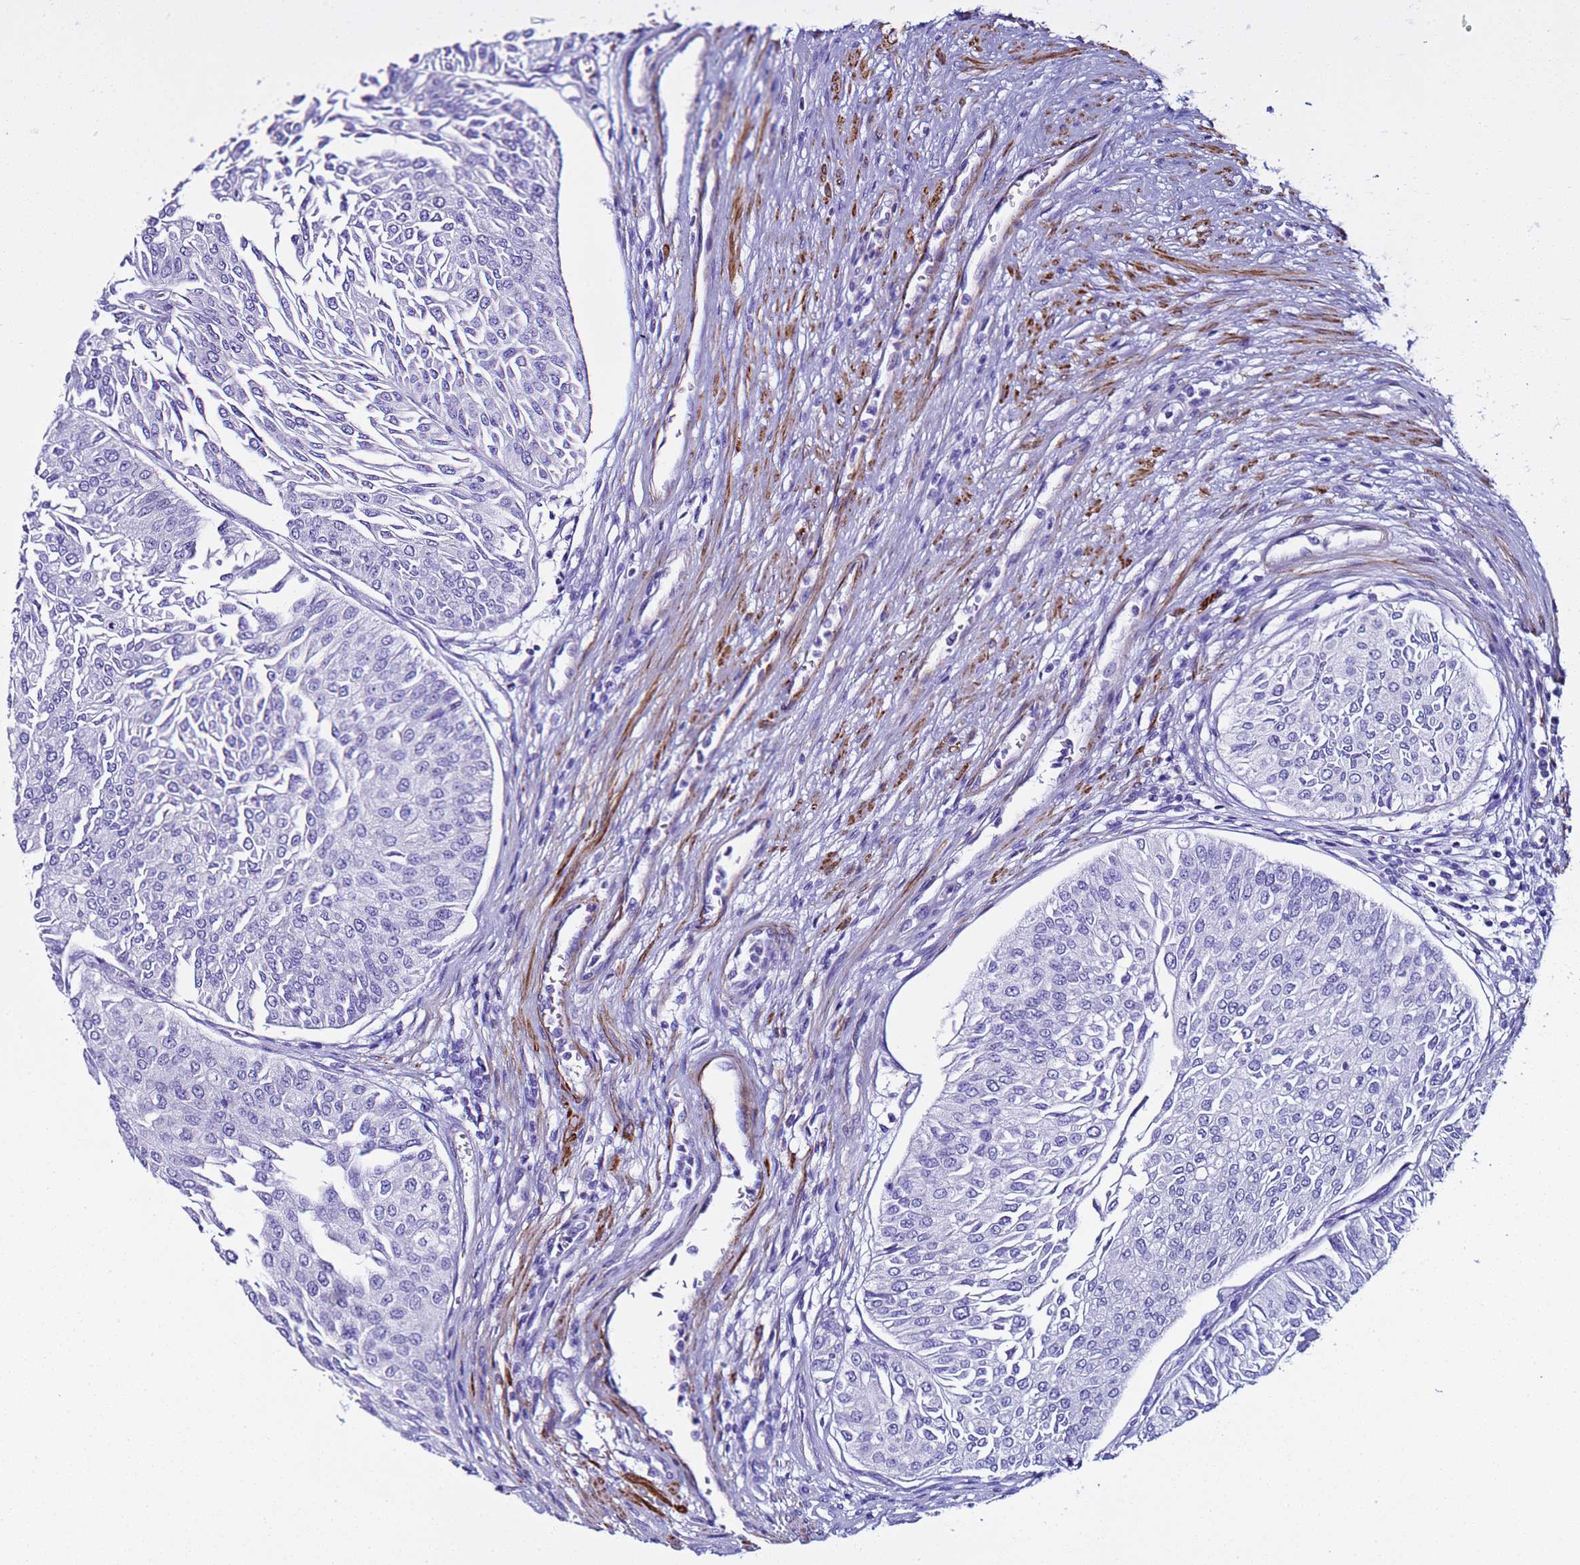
{"staining": {"intensity": "negative", "quantity": "none", "location": "none"}, "tissue": "urothelial cancer", "cell_type": "Tumor cells", "image_type": "cancer", "snomed": [{"axis": "morphology", "description": "Urothelial carcinoma, Low grade"}, {"axis": "topography", "description": "Urinary bladder"}], "caption": "Urothelial cancer stained for a protein using immunohistochemistry (IHC) reveals no positivity tumor cells.", "gene": "LCMT1", "patient": {"sex": "male", "age": 67}}